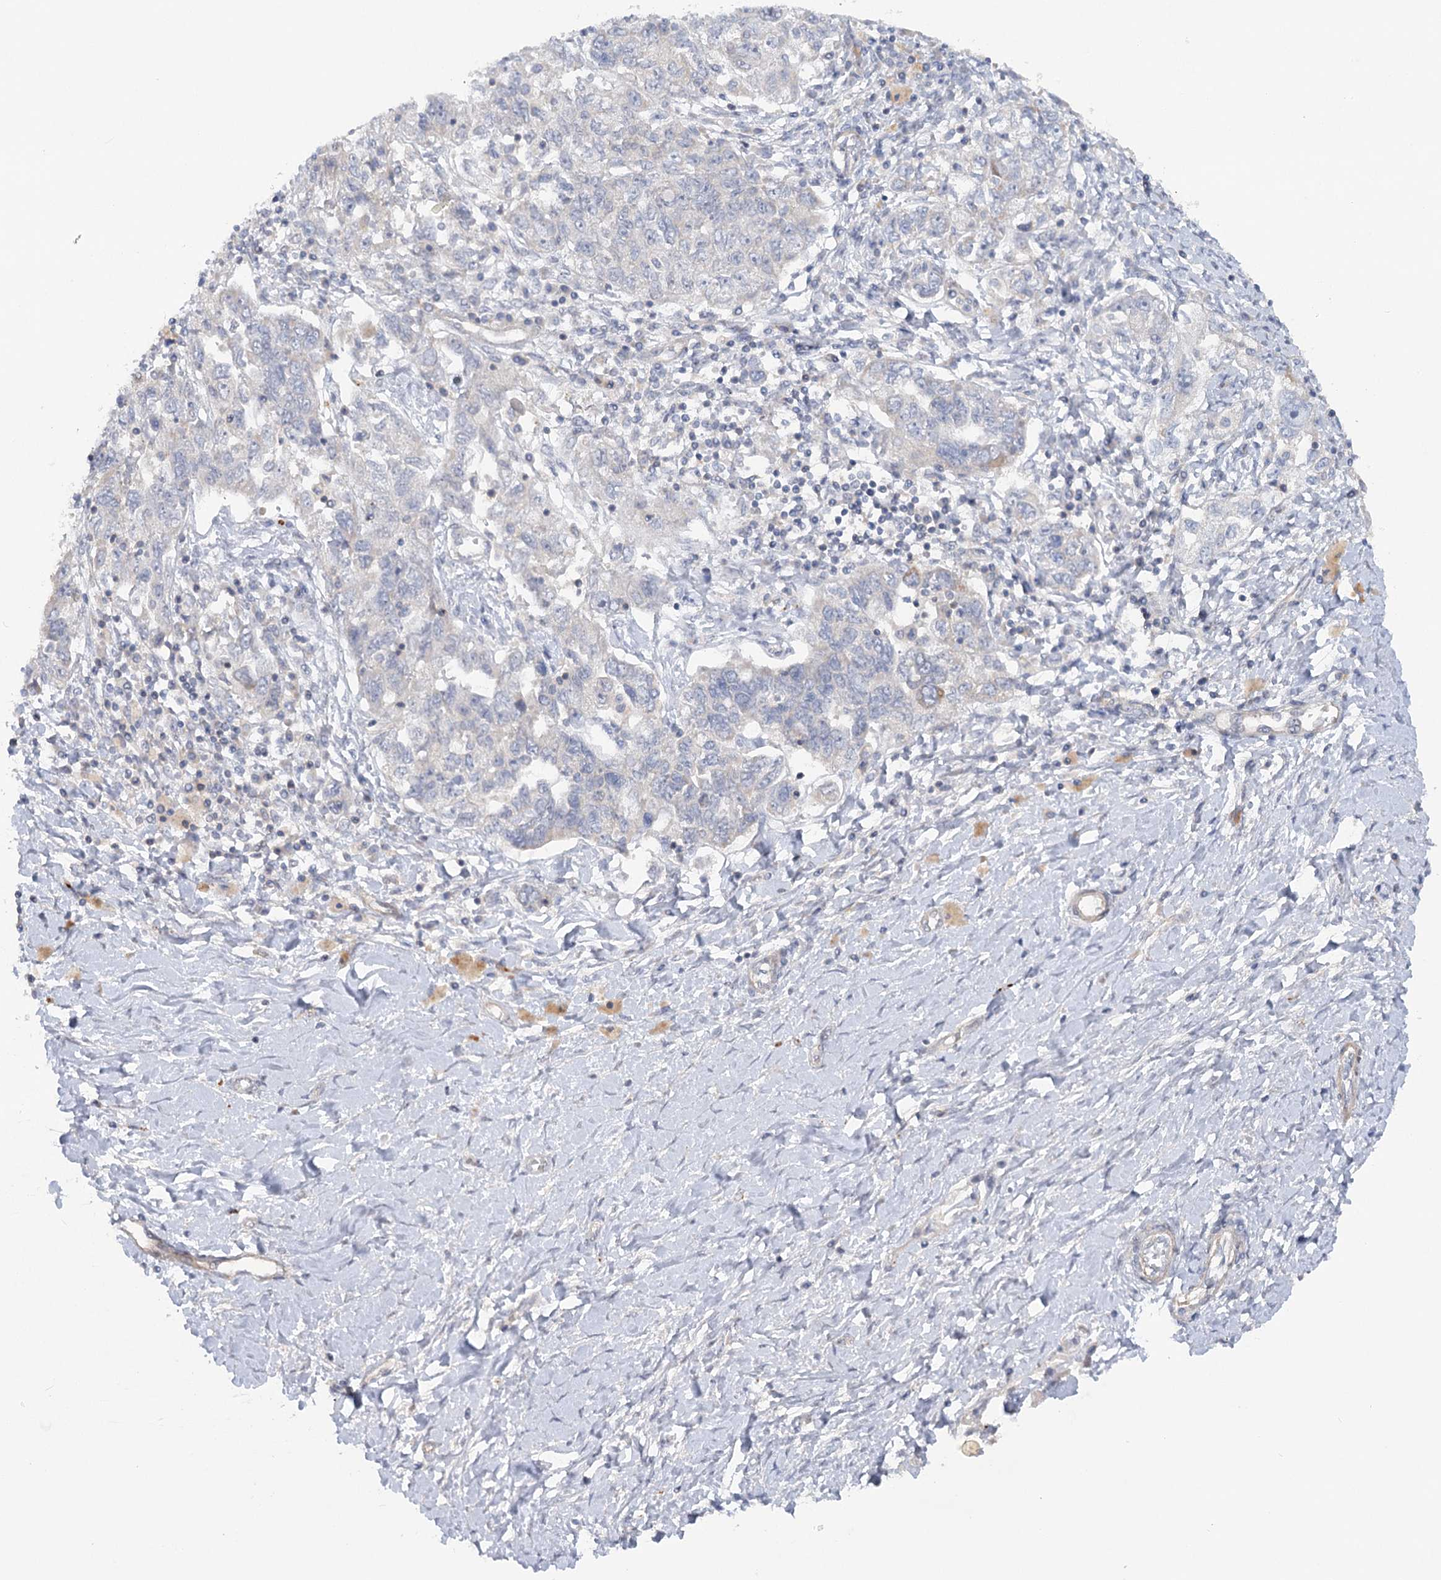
{"staining": {"intensity": "negative", "quantity": "none", "location": "none"}, "tissue": "ovarian cancer", "cell_type": "Tumor cells", "image_type": "cancer", "snomed": [{"axis": "morphology", "description": "Carcinoma, NOS"}, {"axis": "morphology", "description": "Cystadenocarcinoma, serous, NOS"}, {"axis": "topography", "description": "Ovary"}], "caption": "DAB immunohistochemical staining of ovarian cancer (serous cystadenocarcinoma) demonstrates no significant staining in tumor cells.", "gene": "SCN11A", "patient": {"sex": "female", "age": 69}}